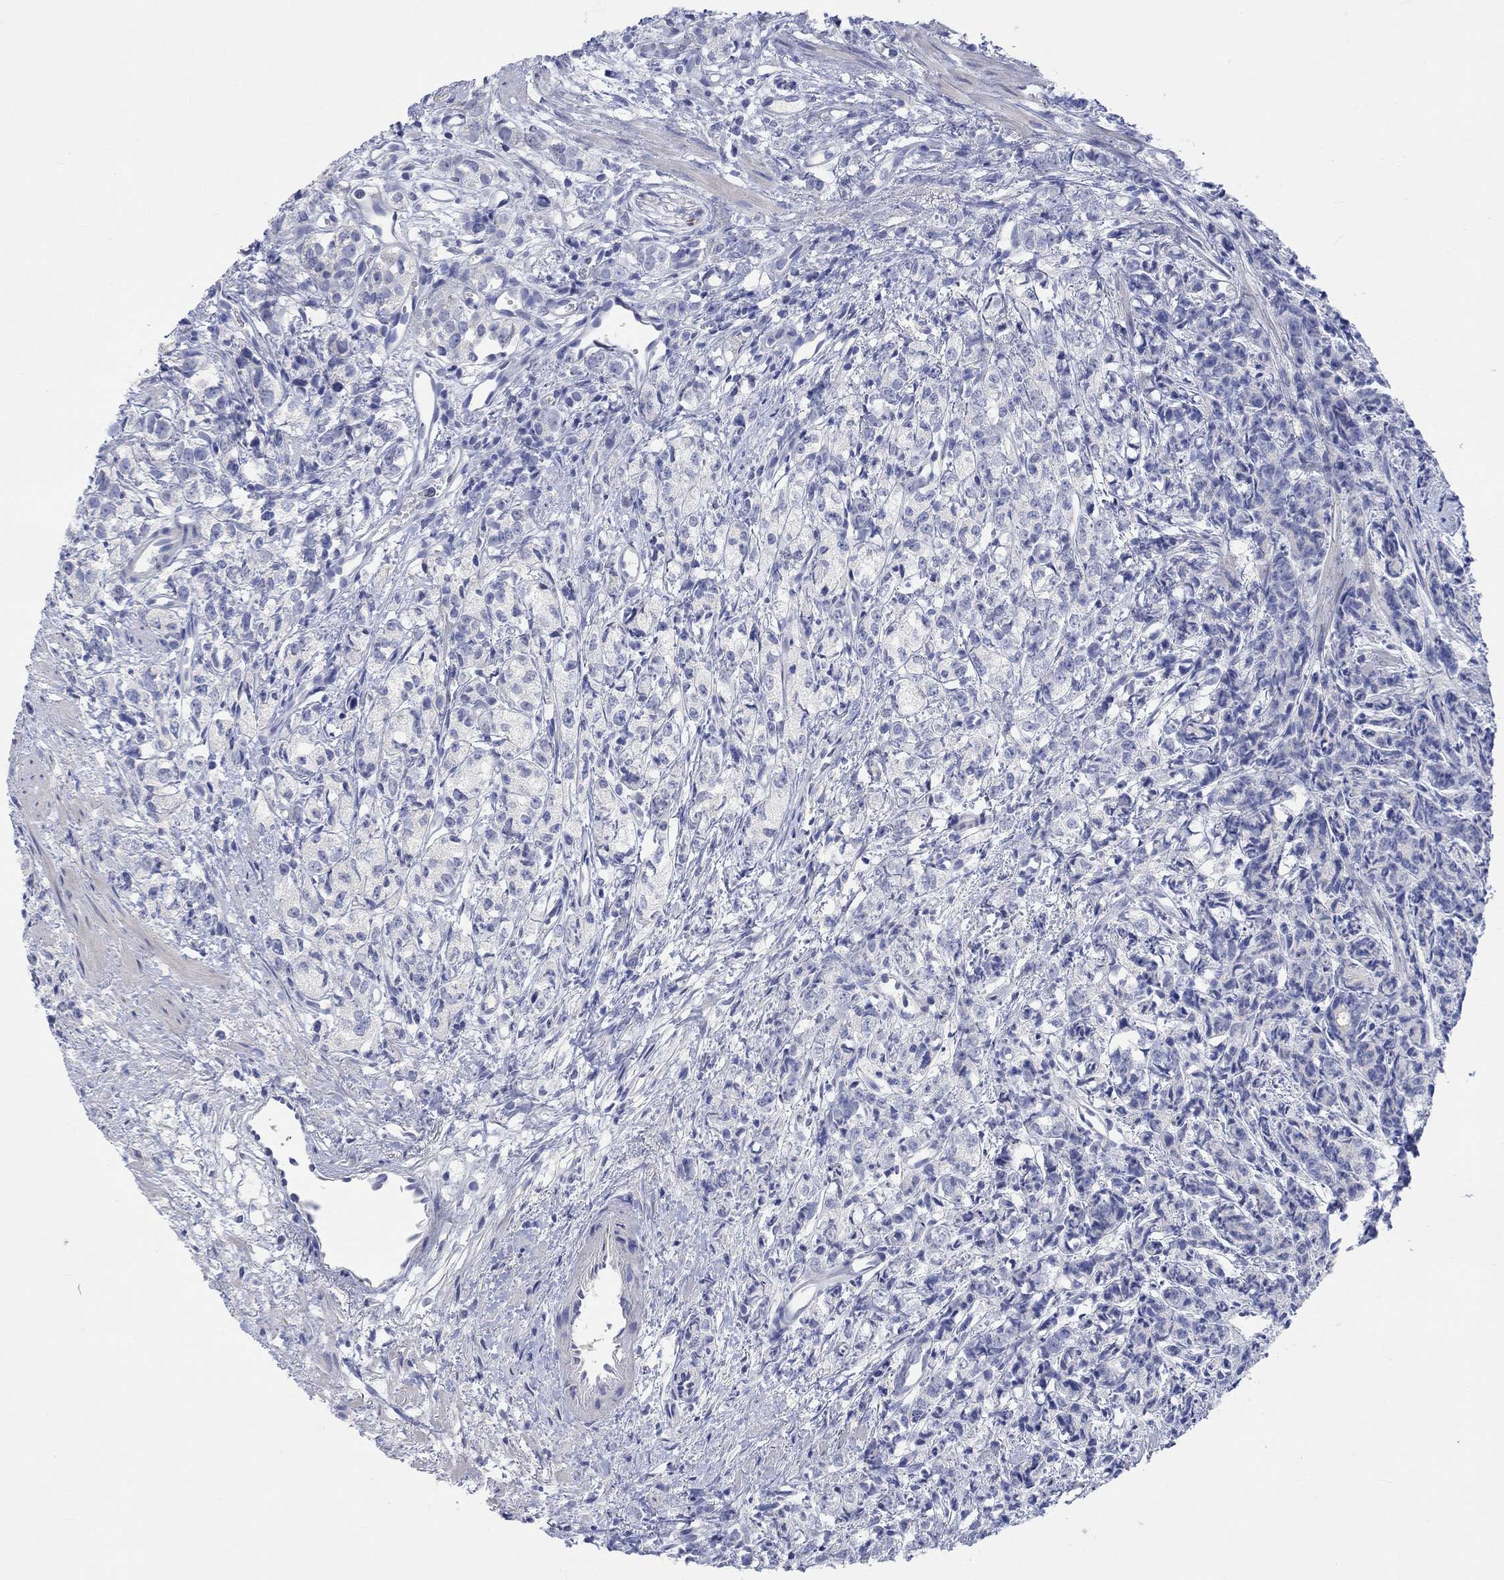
{"staining": {"intensity": "moderate", "quantity": "<25%", "location": "cytoplasmic/membranous"}, "tissue": "prostate cancer", "cell_type": "Tumor cells", "image_type": "cancer", "snomed": [{"axis": "morphology", "description": "Adenocarcinoma, High grade"}, {"axis": "topography", "description": "Prostate"}], "caption": "Tumor cells exhibit low levels of moderate cytoplasmic/membranous positivity in approximately <25% of cells in prostate cancer (high-grade adenocarcinoma).", "gene": "DLK1", "patient": {"sex": "male", "age": 53}}